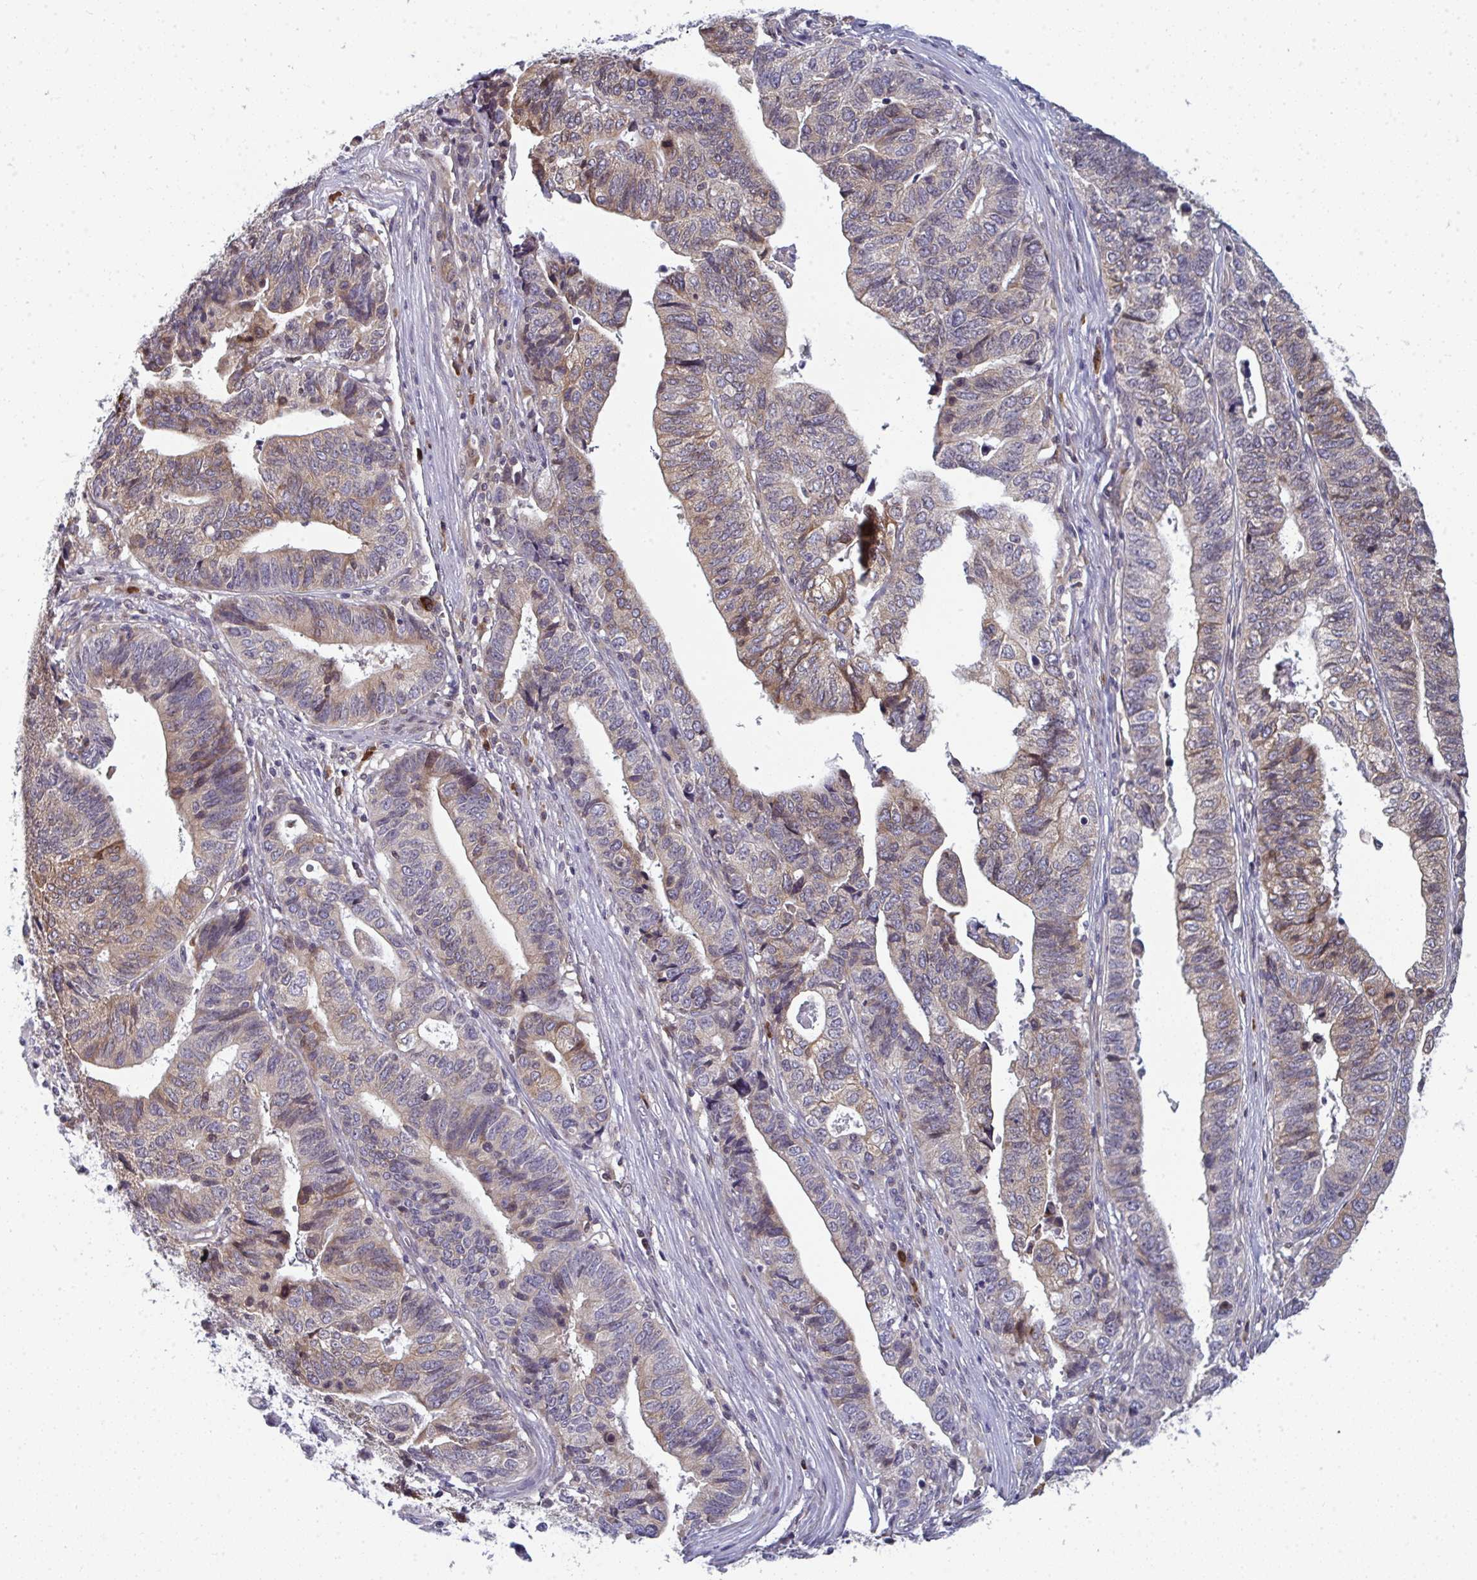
{"staining": {"intensity": "moderate", "quantity": "25%-75%", "location": "cytoplasmic/membranous"}, "tissue": "stomach cancer", "cell_type": "Tumor cells", "image_type": "cancer", "snomed": [{"axis": "morphology", "description": "Adenocarcinoma, NOS"}, {"axis": "topography", "description": "Stomach, upper"}], "caption": "Adenocarcinoma (stomach) stained with a protein marker displays moderate staining in tumor cells.", "gene": "LYSMD4", "patient": {"sex": "female", "age": 67}}